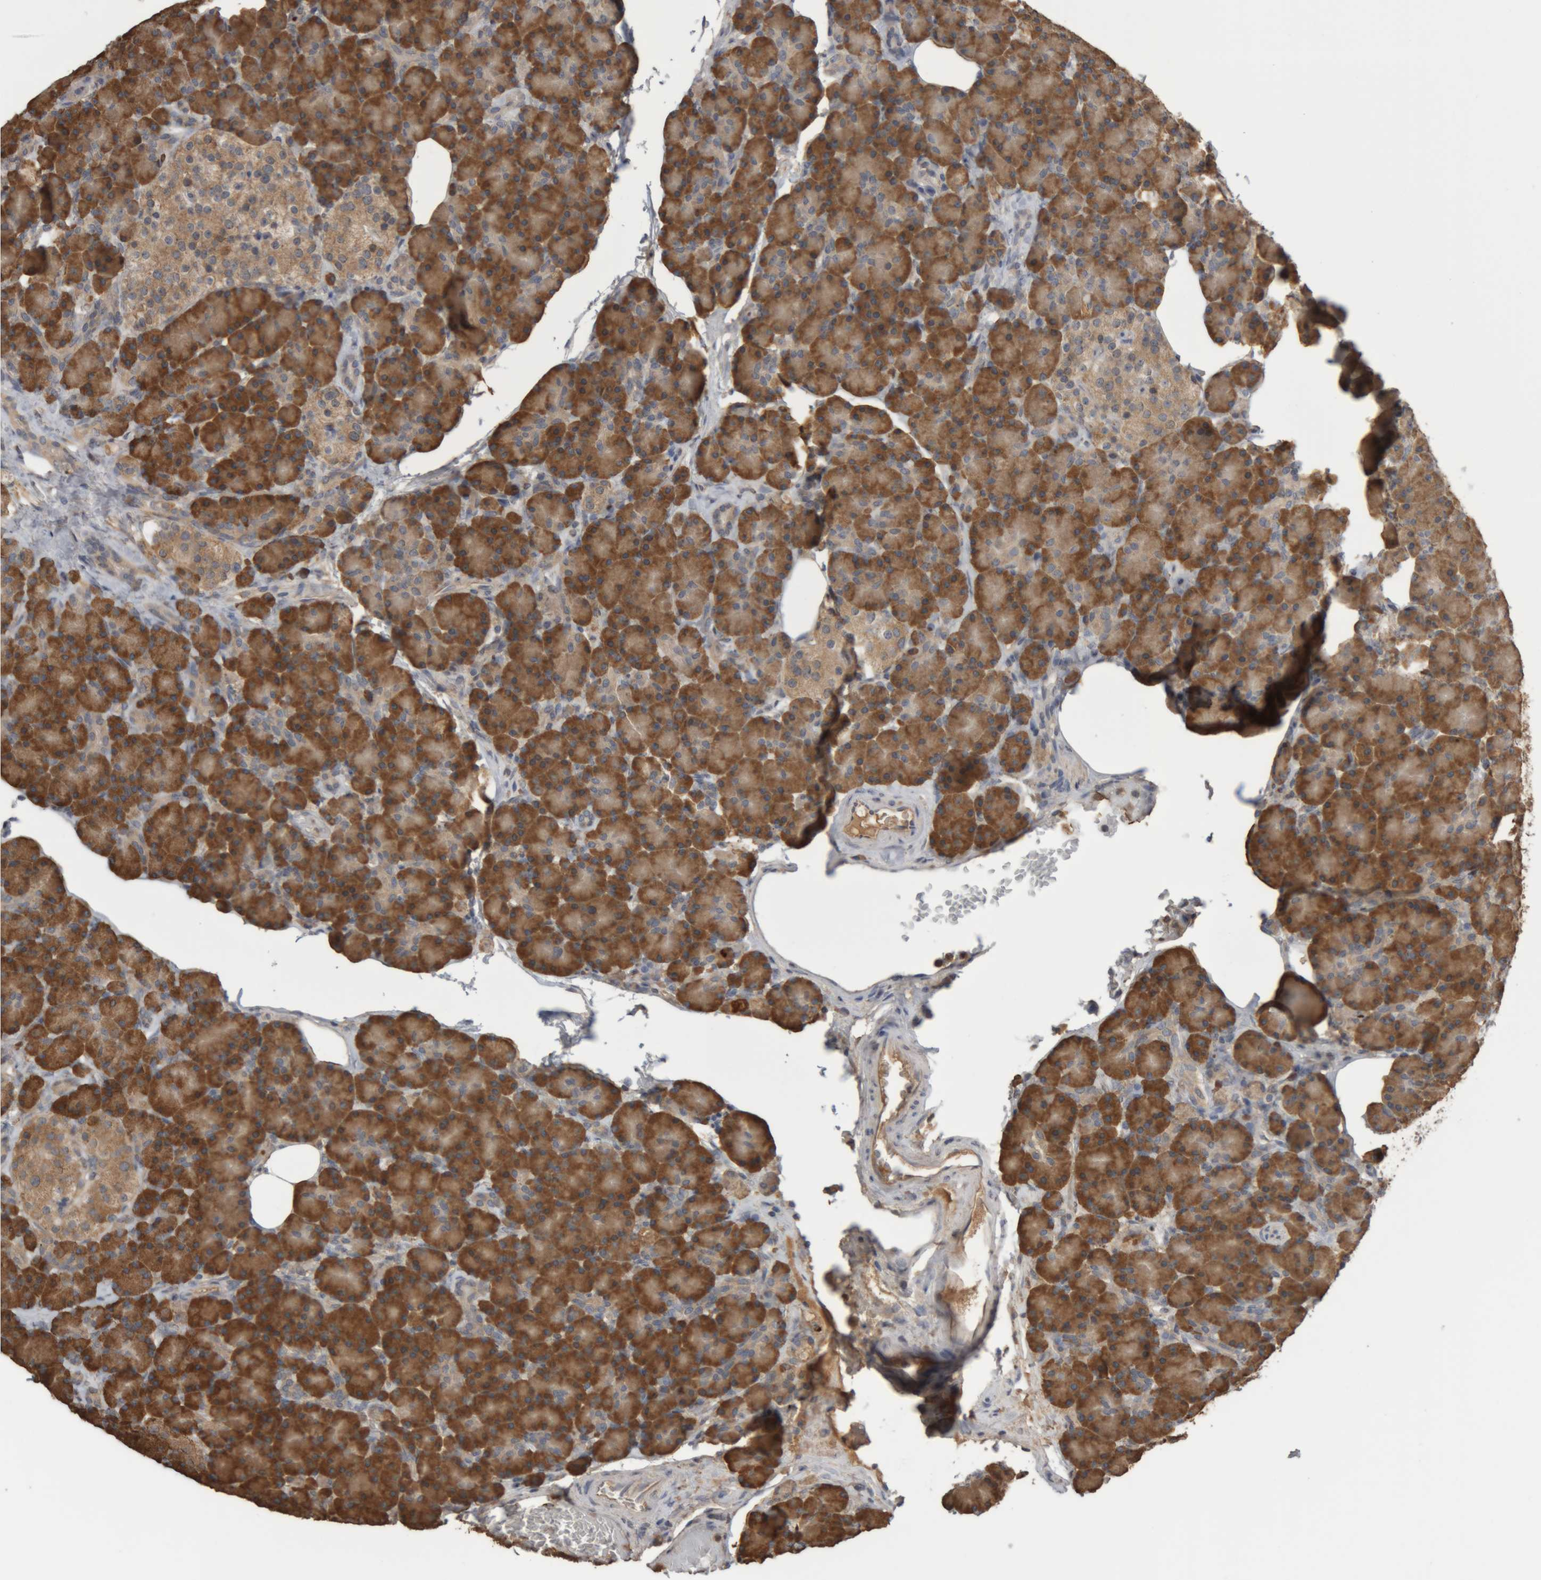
{"staining": {"intensity": "strong", "quantity": ">75%", "location": "cytoplasmic/membranous"}, "tissue": "pancreas", "cell_type": "Exocrine glandular cells", "image_type": "normal", "snomed": [{"axis": "morphology", "description": "Normal tissue, NOS"}, {"axis": "topography", "description": "Pancreas"}], "caption": "High-magnification brightfield microscopy of normal pancreas stained with DAB (brown) and counterstained with hematoxylin (blue). exocrine glandular cells exhibit strong cytoplasmic/membranous expression is seen in approximately>75% of cells. The staining was performed using DAB (3,3'-diaminobenzidine) to visualize the protein expression in brown, while the nuclei were stained in blue with hematoxylin (Magnification: 20x).", "gene": "TMED7", "patient": {"sex": "female", "age": 43}}